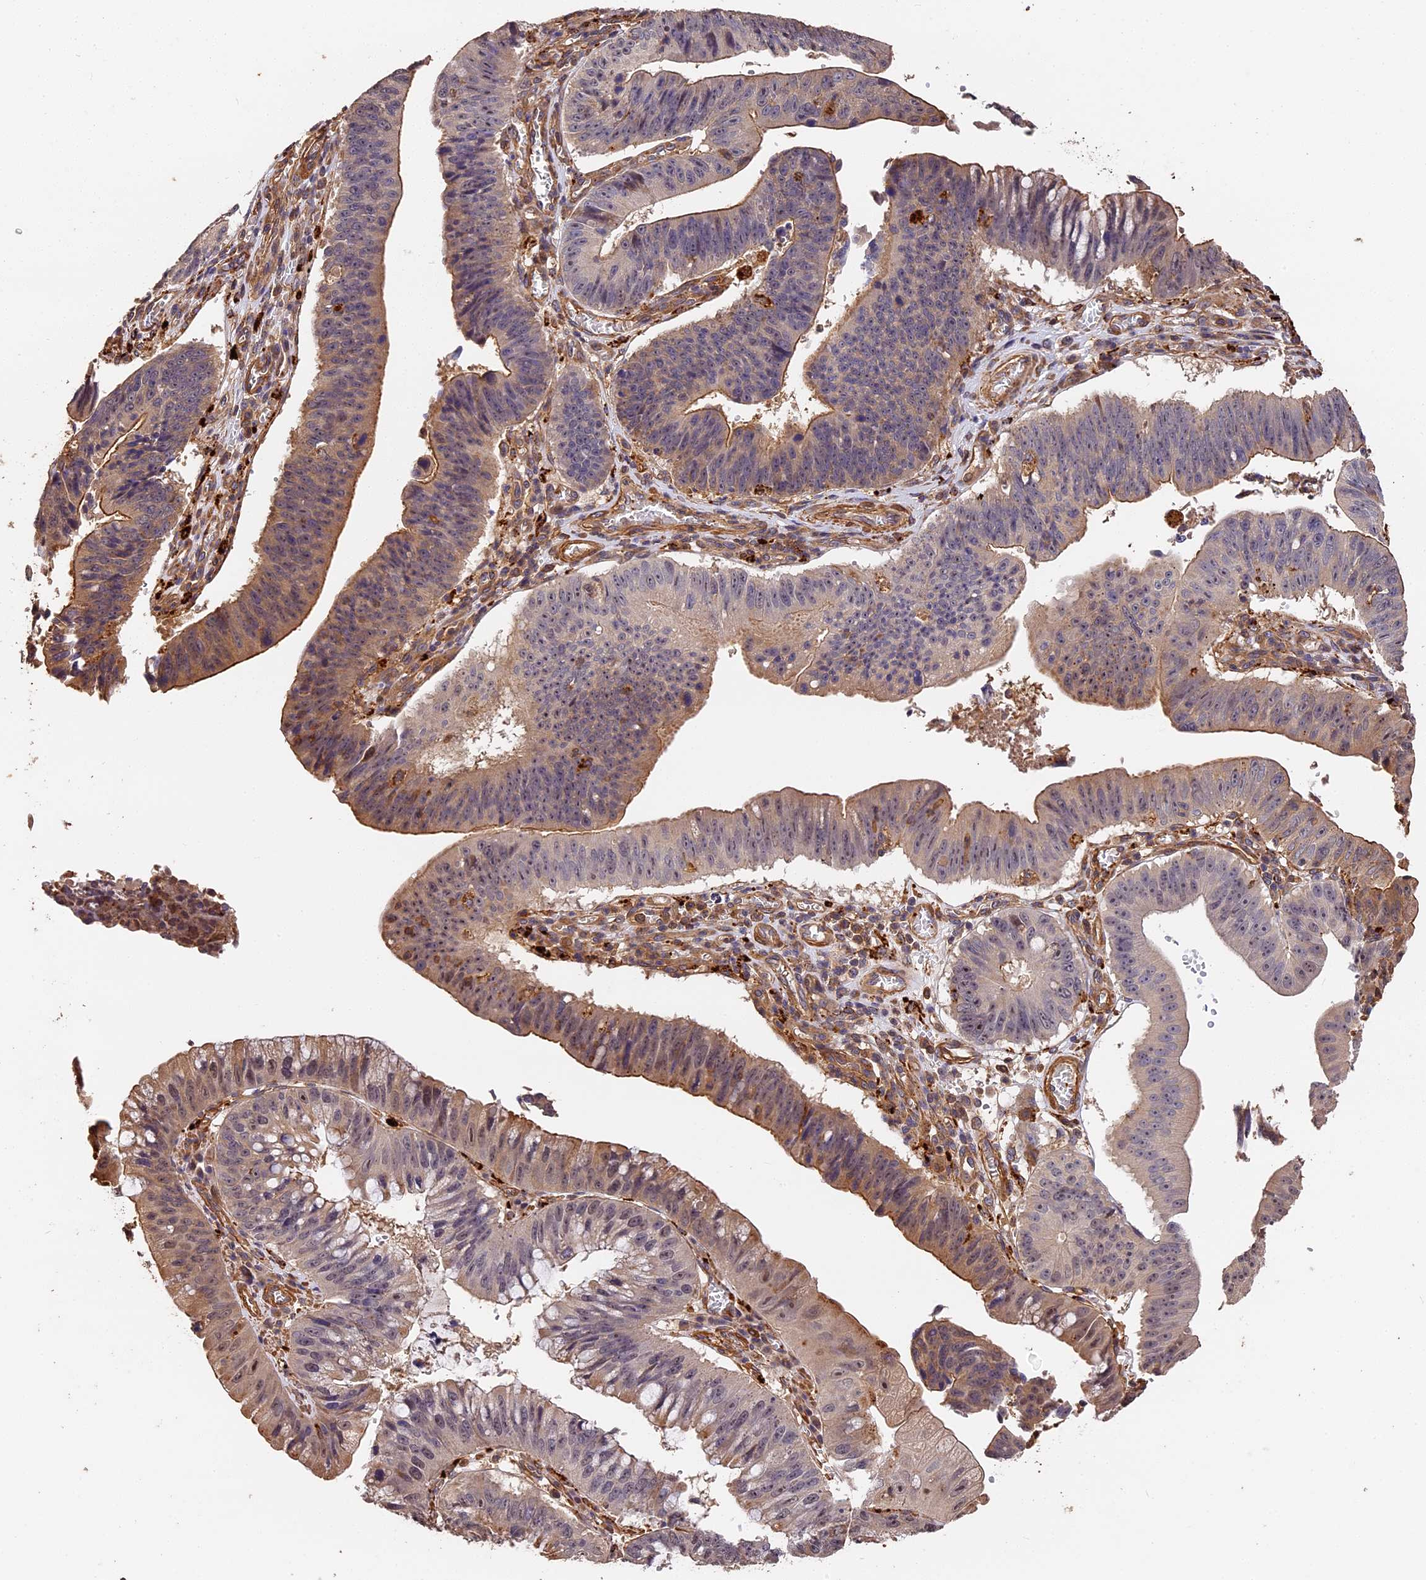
{"staining": {"intensity": "moderate", "quantity": "<25%", "location": "cytoplasmic/membranous"}, "tissue": "stomach cancer", "cell_type": "Tumor cells", "image_type": "cancer", "snomed": [{"axis": "morphology", "description": "Adenocarcinoma, NOS"}, {"axis": "topography", "description": "Stomach"}], "caption": "Brown immunohistochemical staining in stomach adenocarcinoma demonstrates moderate cytoplasmic/membranous expression in about <25% of tumor cells.", "gene": "MMP15", "patient": {"sex": "male", "age": 59}}